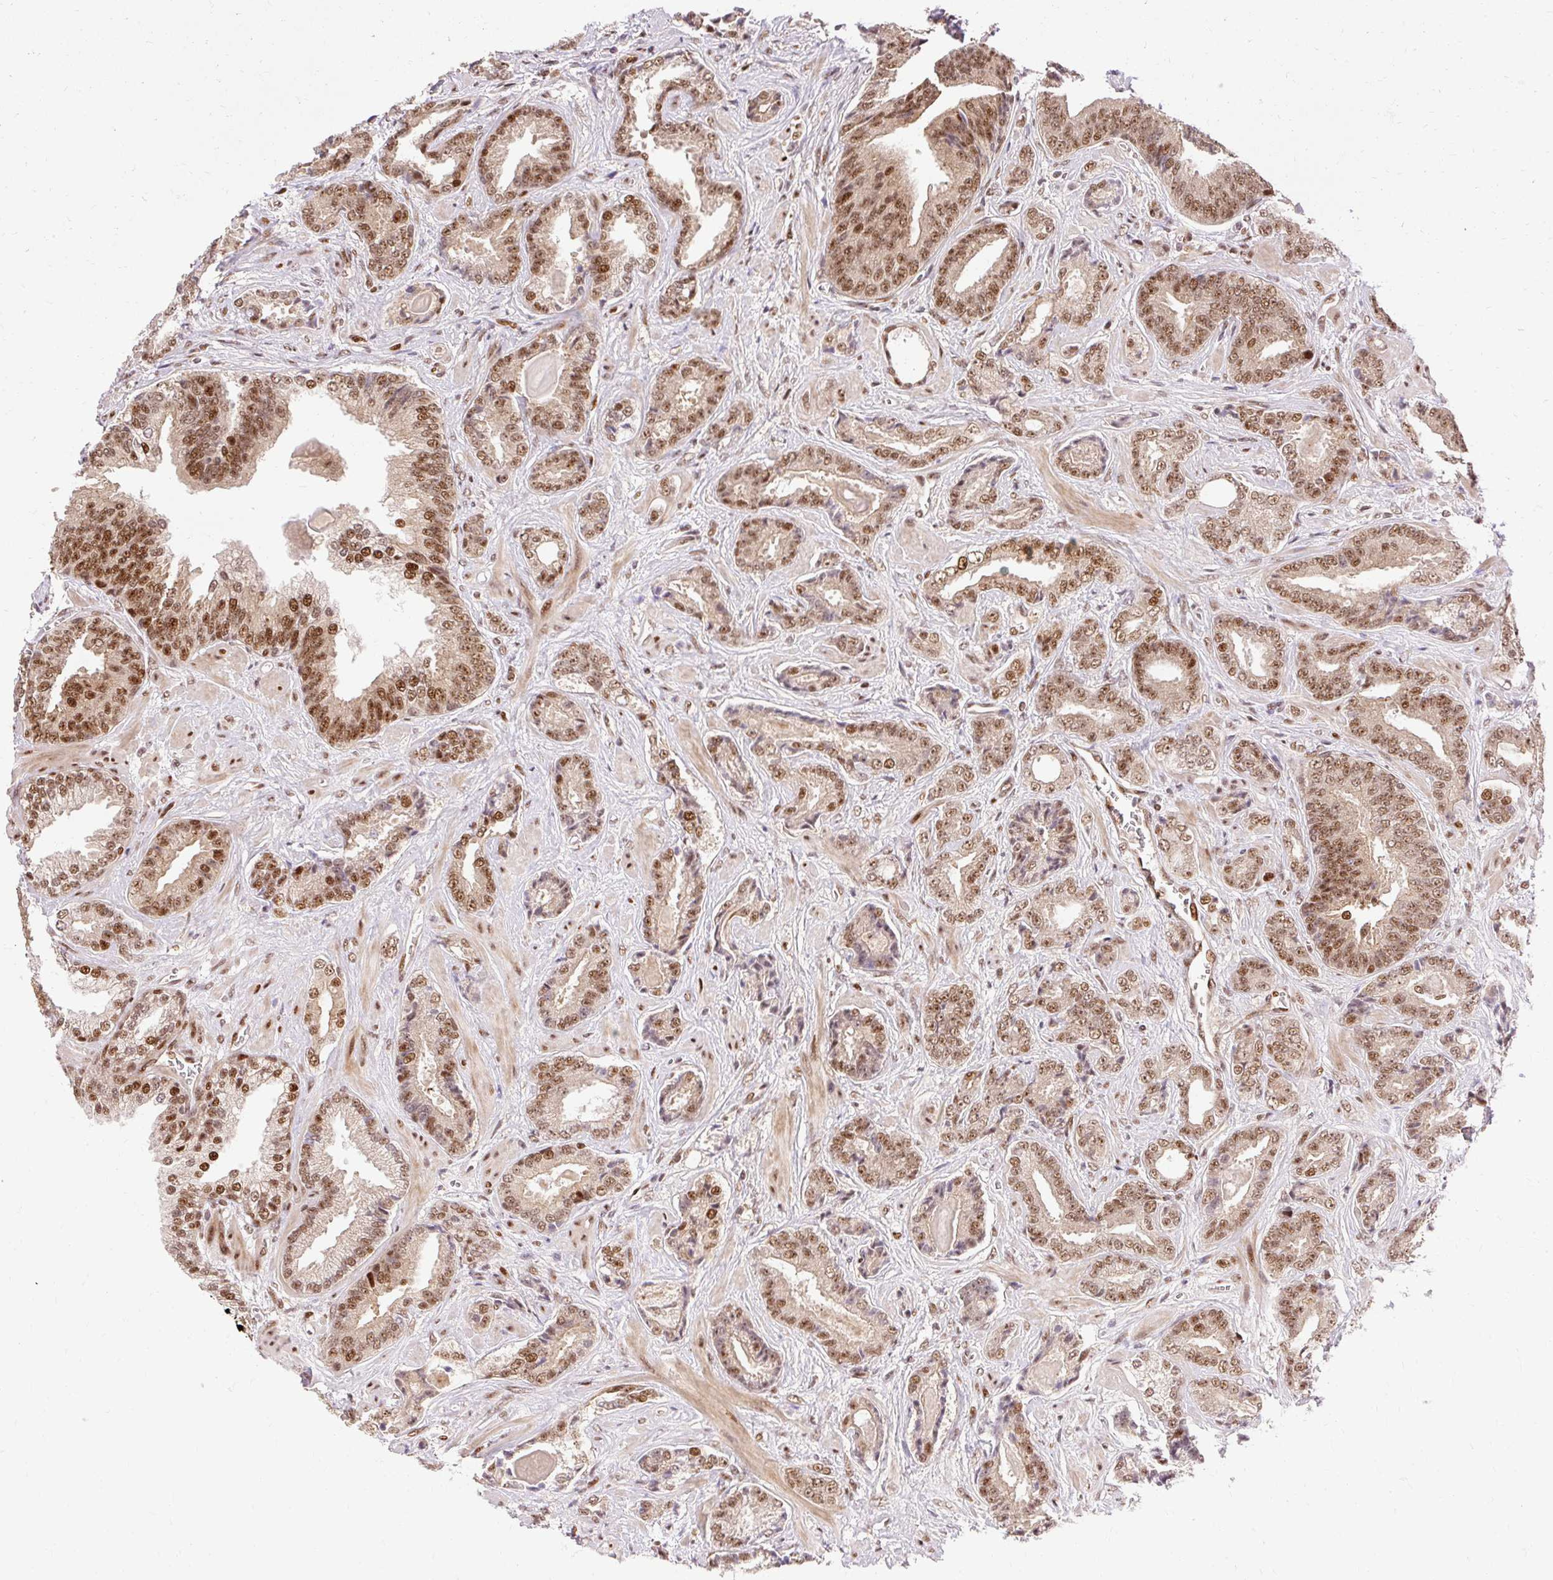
{"staining": {"intensity": "moderate", "quantity": ">75%", "location": "nuclear"}, "tissue": "prostate cancer", "cell_type": "Tumor cells", "image_type": "cancer", "snomed": [{"axis": "morphology", "description": "Adenocarcinoma, Low grade"}, {"axis": "topography", "description": "Prostate"}], "caption": "Immunohistochemical staining of adenocarcinoma (low-grade) (prostate) exhibits medium levels of moderate nuclear protein positivity in about >75% of tumor cells.", "gene": "MECOM", "patient": {"sex": "male", "age": 62}}